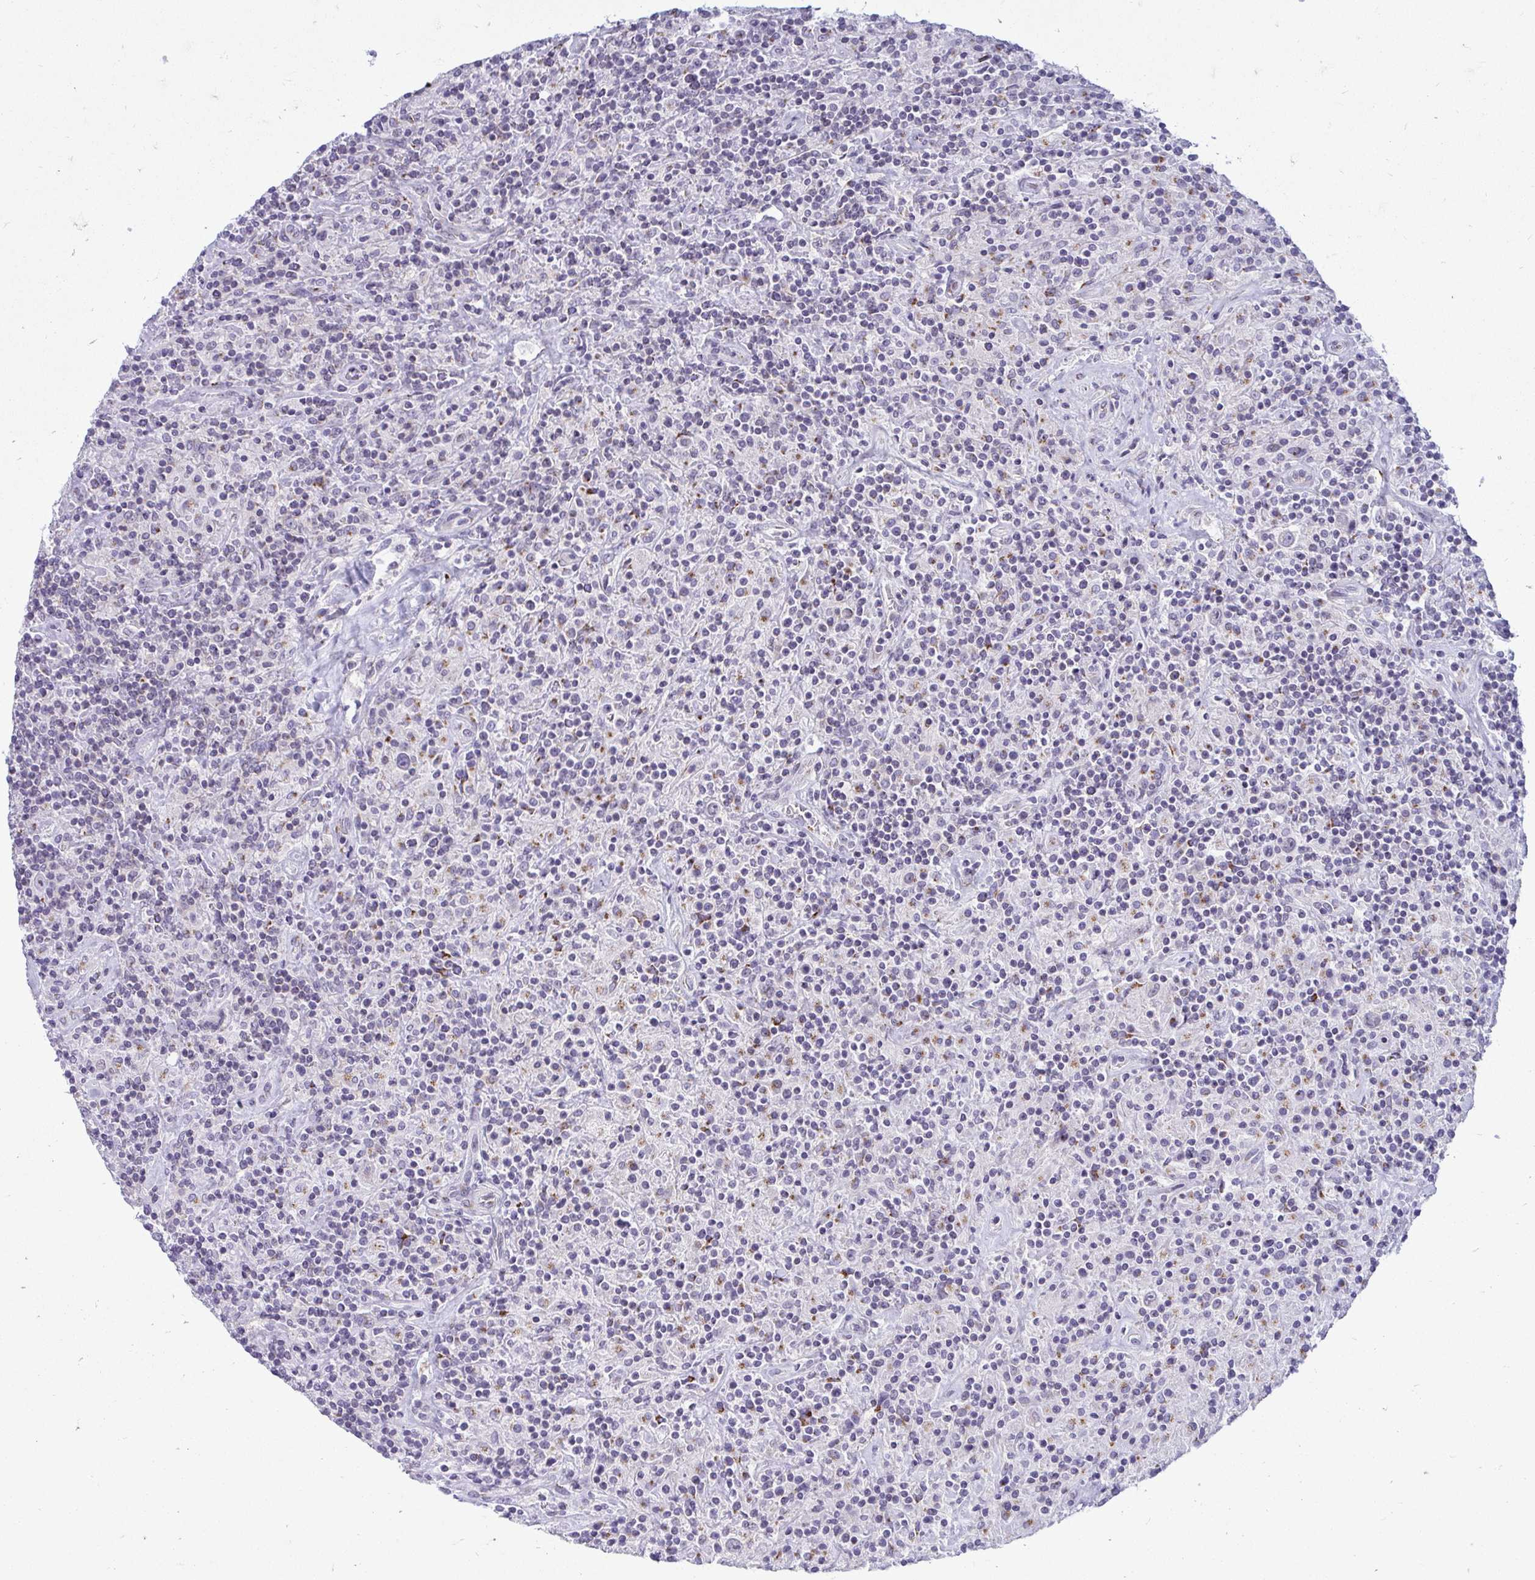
{"staining": {"intensity": "negative", "quantity": "none", "location": "none"}, "tissue": "lymphoma", "cell_type": "Tumor cells", "image_type": "cancer", "snomed": [{"axis": "morphology", "description": "Hodgkin's disease, NOS"}, {"axis": "topography", "description": "Lymph node"}], "caption": "Lymphoma stained for a protein using immunohistochemistry exhibits no staining tumor cells.", "gene": "DTX4", "patient": {"sex": "male", "age": 70}}